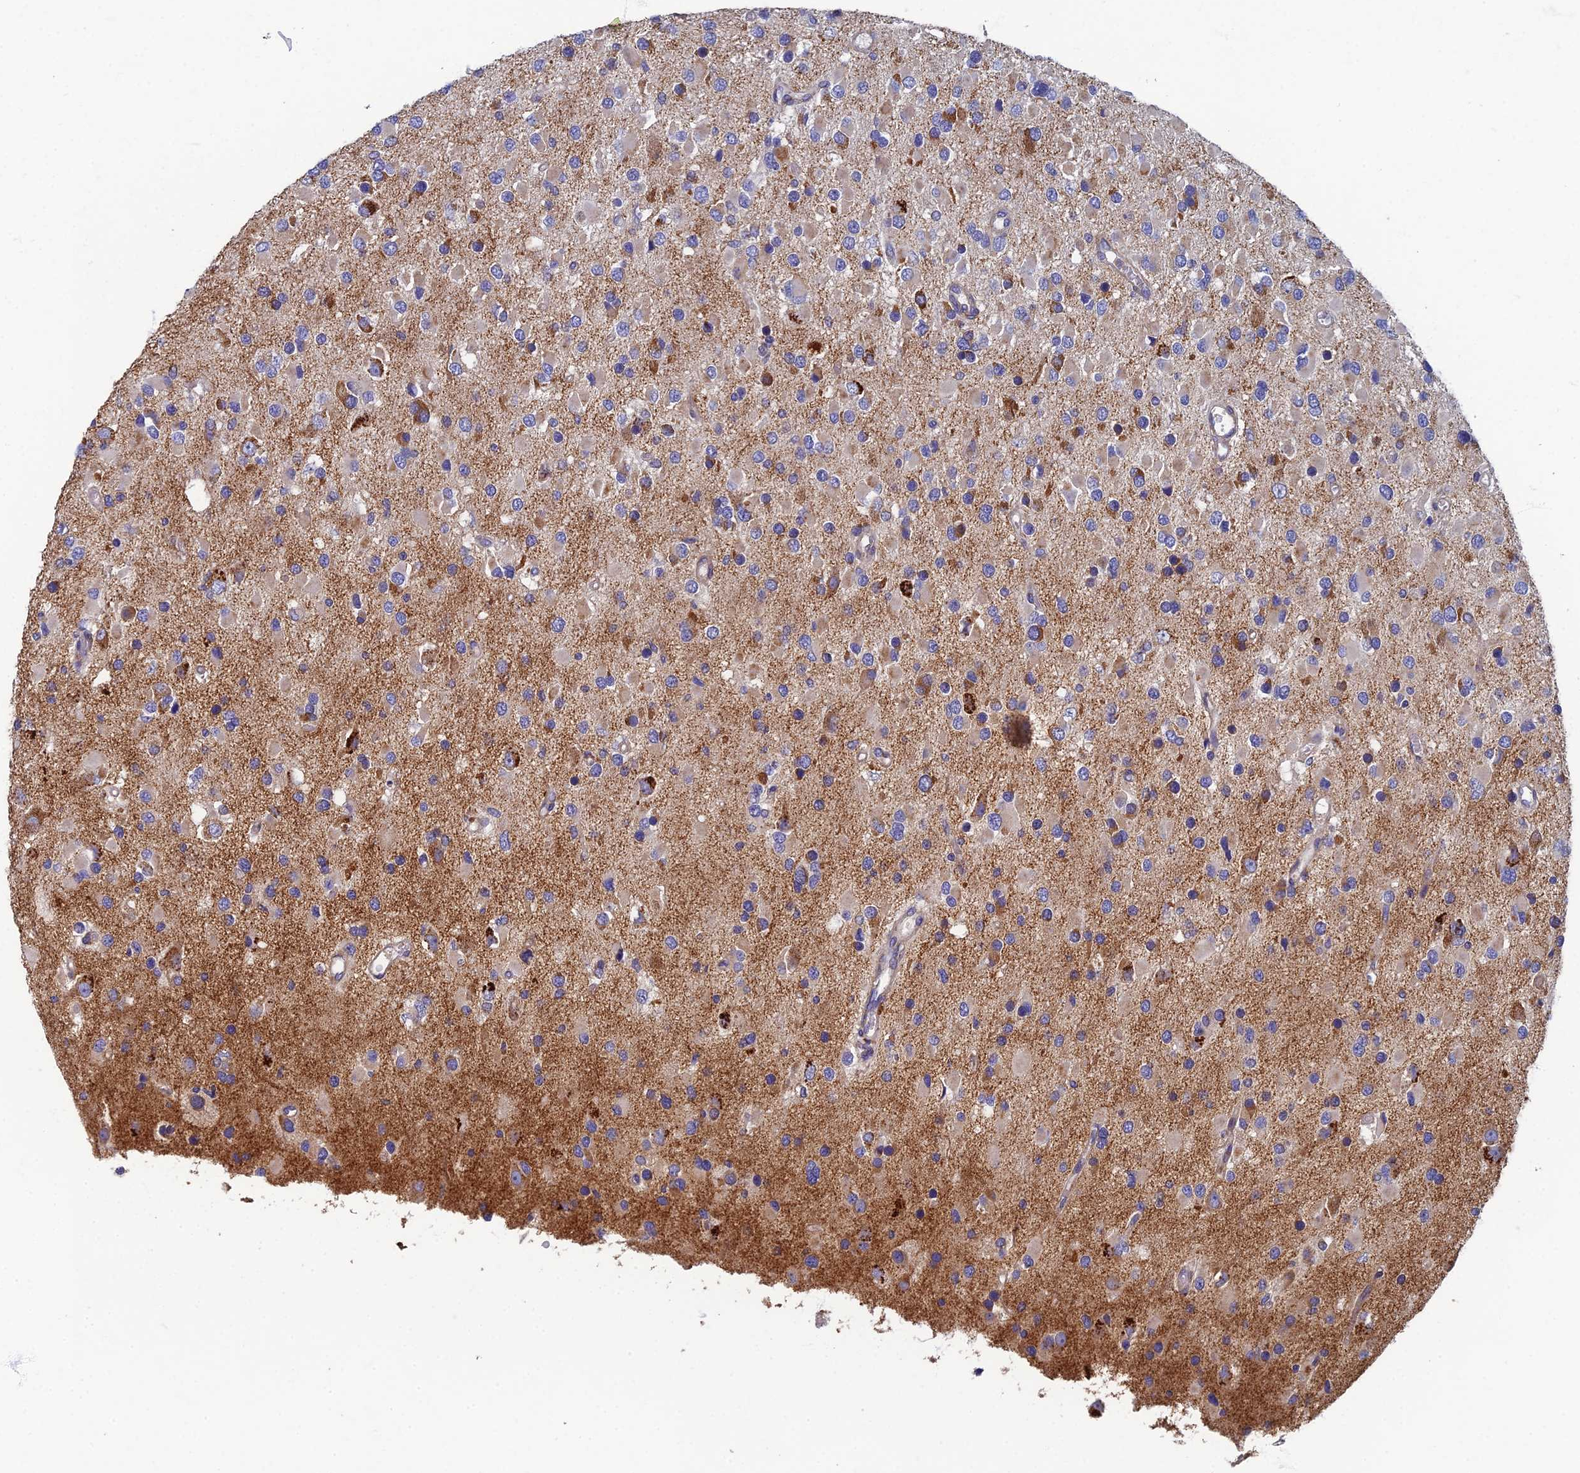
{"staining": {"intensity": "weak", "quantity": "<25%", "location": "cytoplasmic/membranous"}, "tissue": "glioma", "cell_type": "Tumor cells", "image_type": "cancer", "snomed": [{"axis": "morphology", "description": "Glioma, malignant, High grade"}, {"axis": "topography", "description": "Brain"}], "caption": "DAB (3,3'-diaminobenzidine) immunohistochemical staining of glioma exhibits no significant staining in tumor cells.", "gene": "RNASEK", "patient": {"sex": "male", "age": 53}}